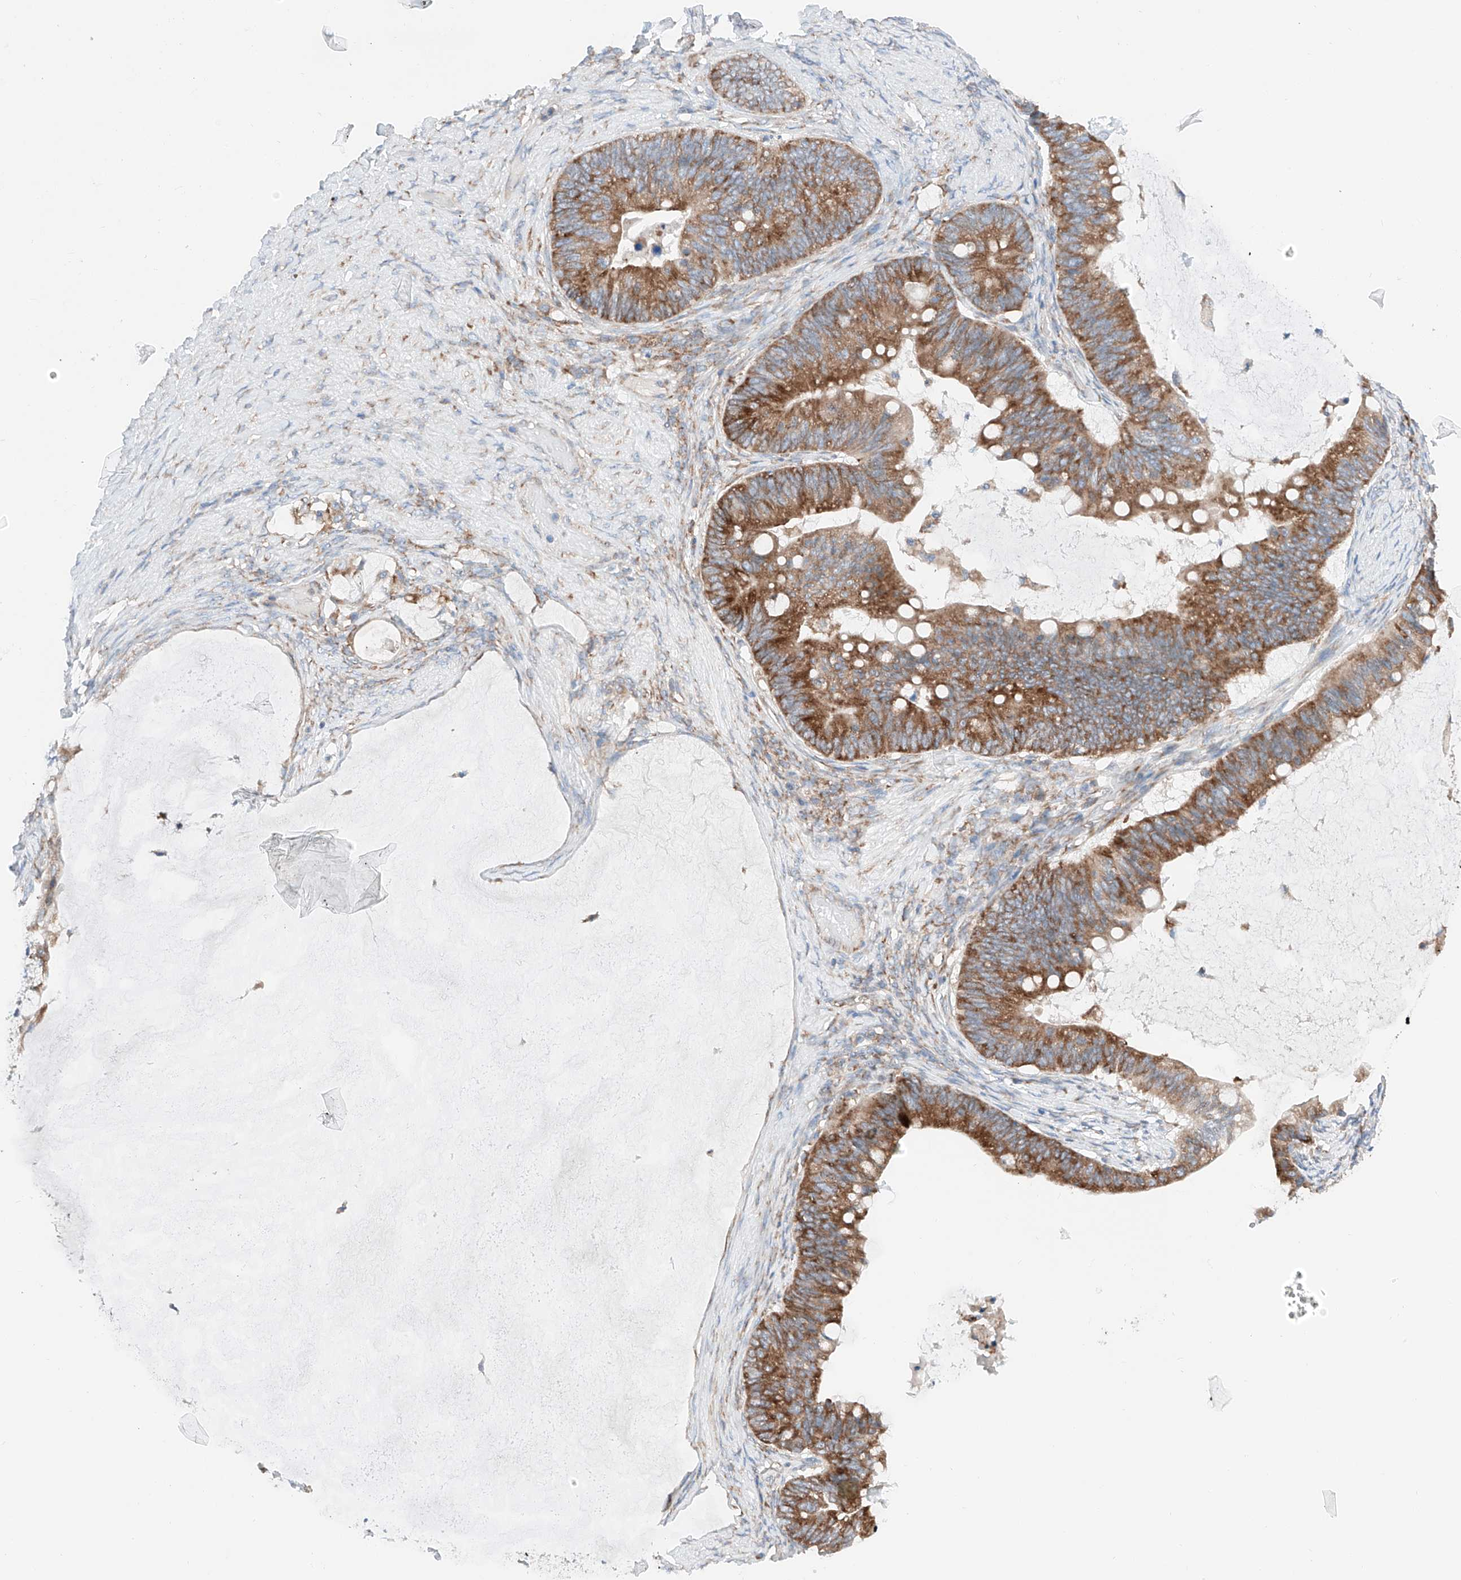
{"staining": {"intensity": "moderate", "quantity": ">75%", "location": "cytoplasmic/membranous"}, "tissue": "ovarian cancer", "cell_type": "Tumor cells", "image_type": "cancer", "snomed": [{"axis": "morphology", "description": "Cystadenocarcinoma, mucinous, NOS"}, {"axis": "topography", "description": "Ovary"}], "caption": "The photomicrograph displays a brown stain indicating the presence of a protein in the cytoplasmic/membranous of tumor cells in mucinous cystadenocarcinoma (ovarian).", "gene": "CRELD1", "patient": {"sex": "female", "age": 61}}